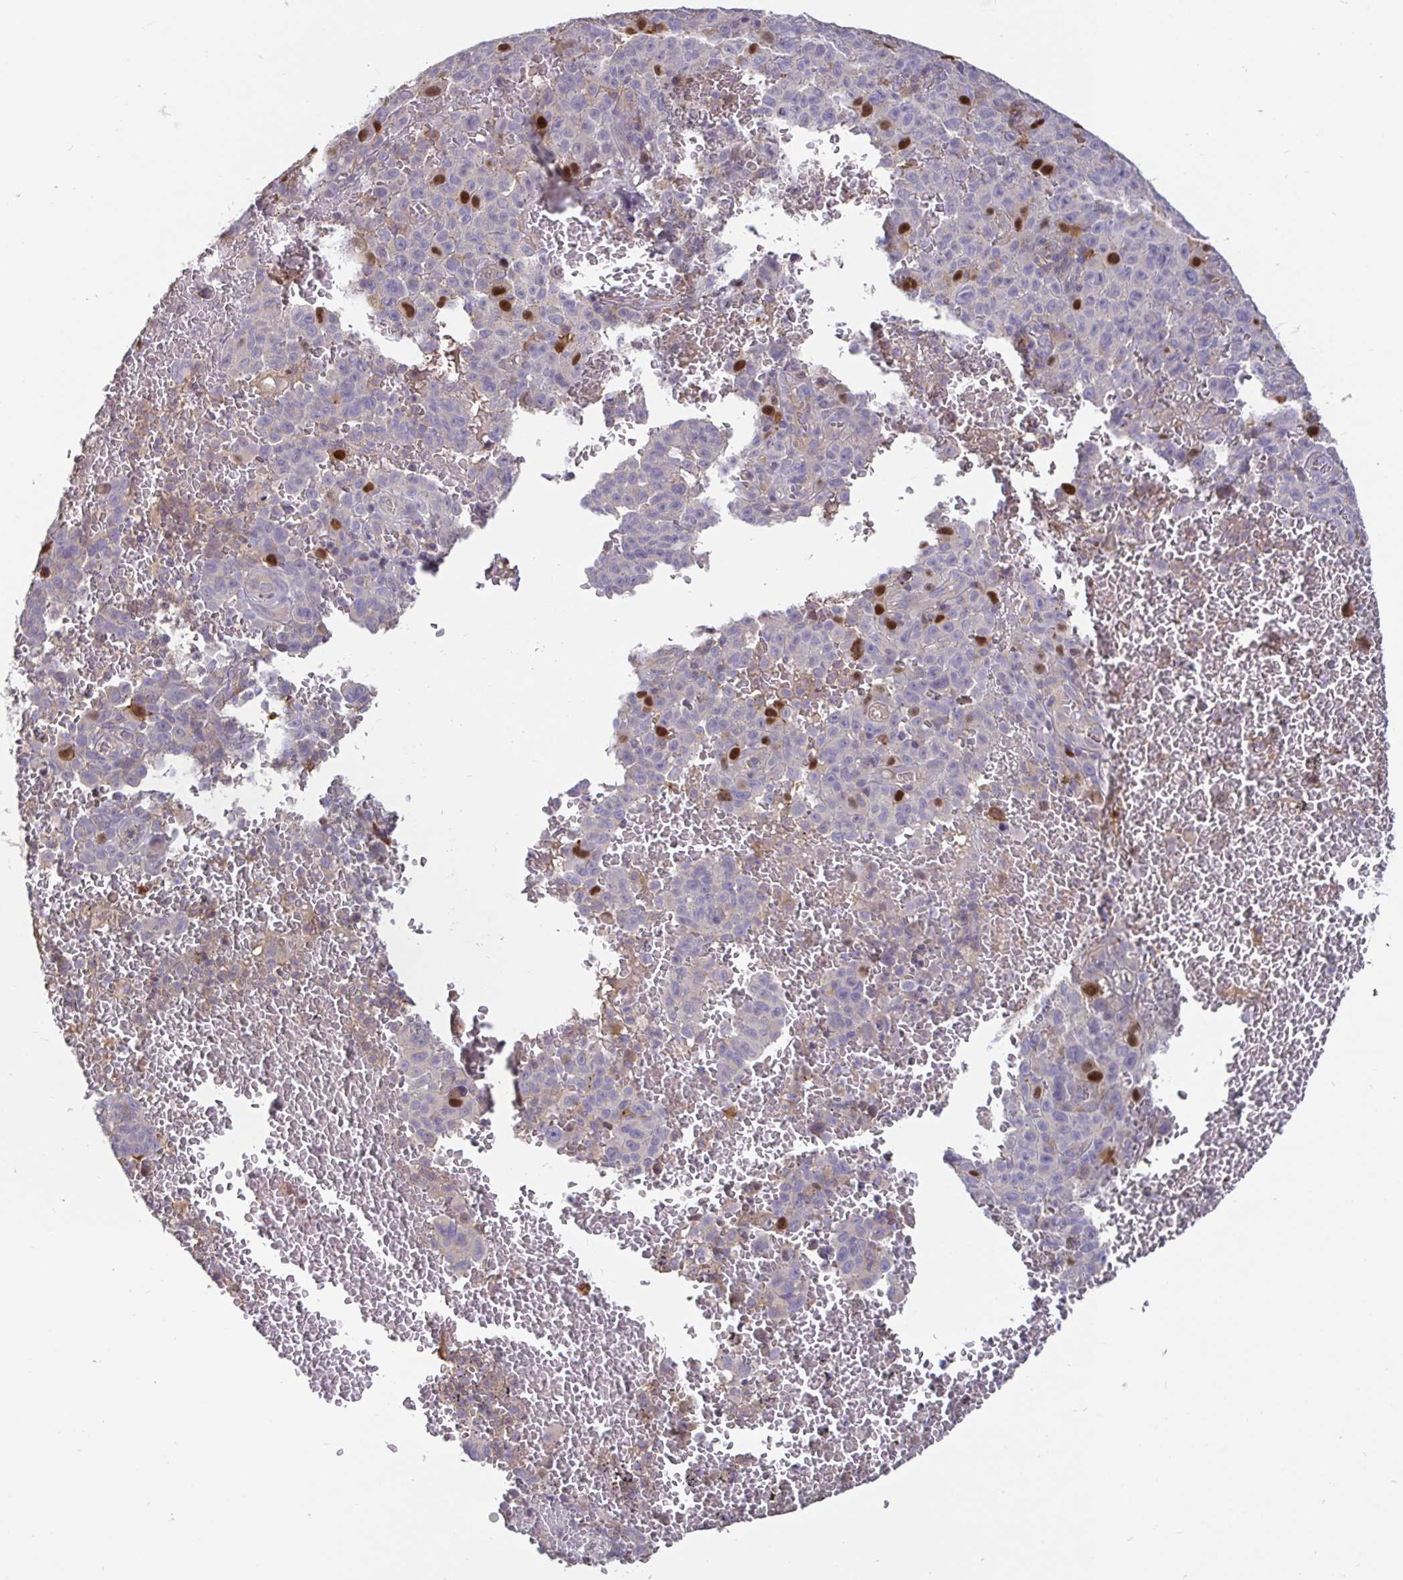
{"staining": {"intensity": "strong", "quantity": "<25%", "location": "nuclear"}, "tissue": "melanoma", "cell_type": "Tumor cells", "image_type": "cancer", "snomed": [{"axis": "morphology", "description": "Malignant melanoma, NOS"}, {"axis": "topography", "description": "Skin"}], "caption": "DAB (3,3'-diaminobenzidine) immunohistochemical staining of human malignant melanoma reveals strong nuclear protein expression in about <25% of tumor cells.", "gene": "ANLN", "patient": {"sex": "female", "age": 82}}